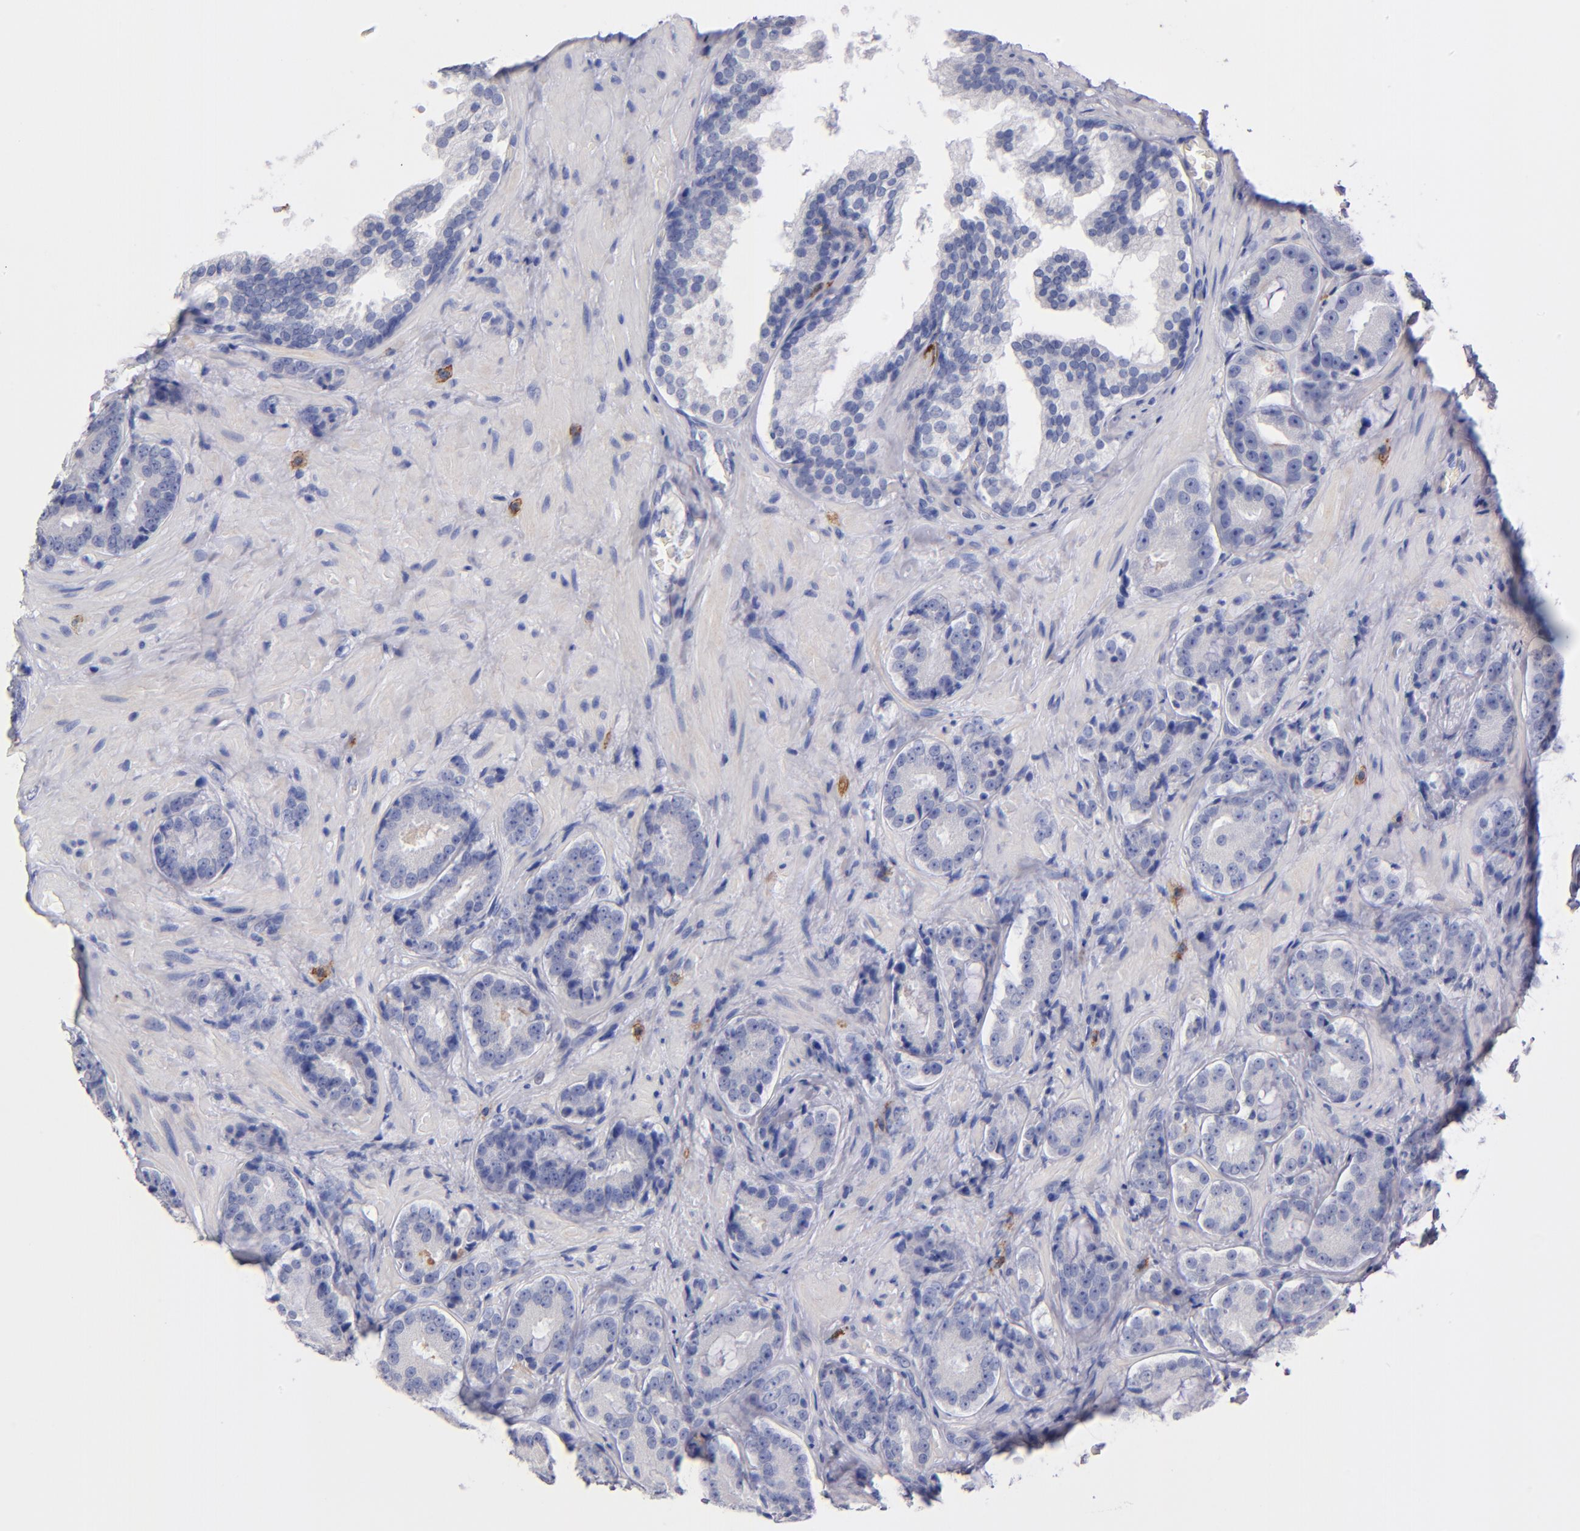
{"staining": {"intensity": "negative", "quantity": "none", "location": "none"}, "tissue": "prostate cancer", "cell_type": "Tumor cells", "image_type": "cancer", "snomed": [{"axis": "morphology", "description": "Adenocarcinoma, High grade"}, {"axis": "topography", "description": "Prostate"}], "caption": "This is a photomicrograph of immunohistochemistry staining of prostate high-grade adenocarcinoma, which shows no staining in tumor cells.", "gene": "KIT", "patient": {"sex": "male", "age": 70}}